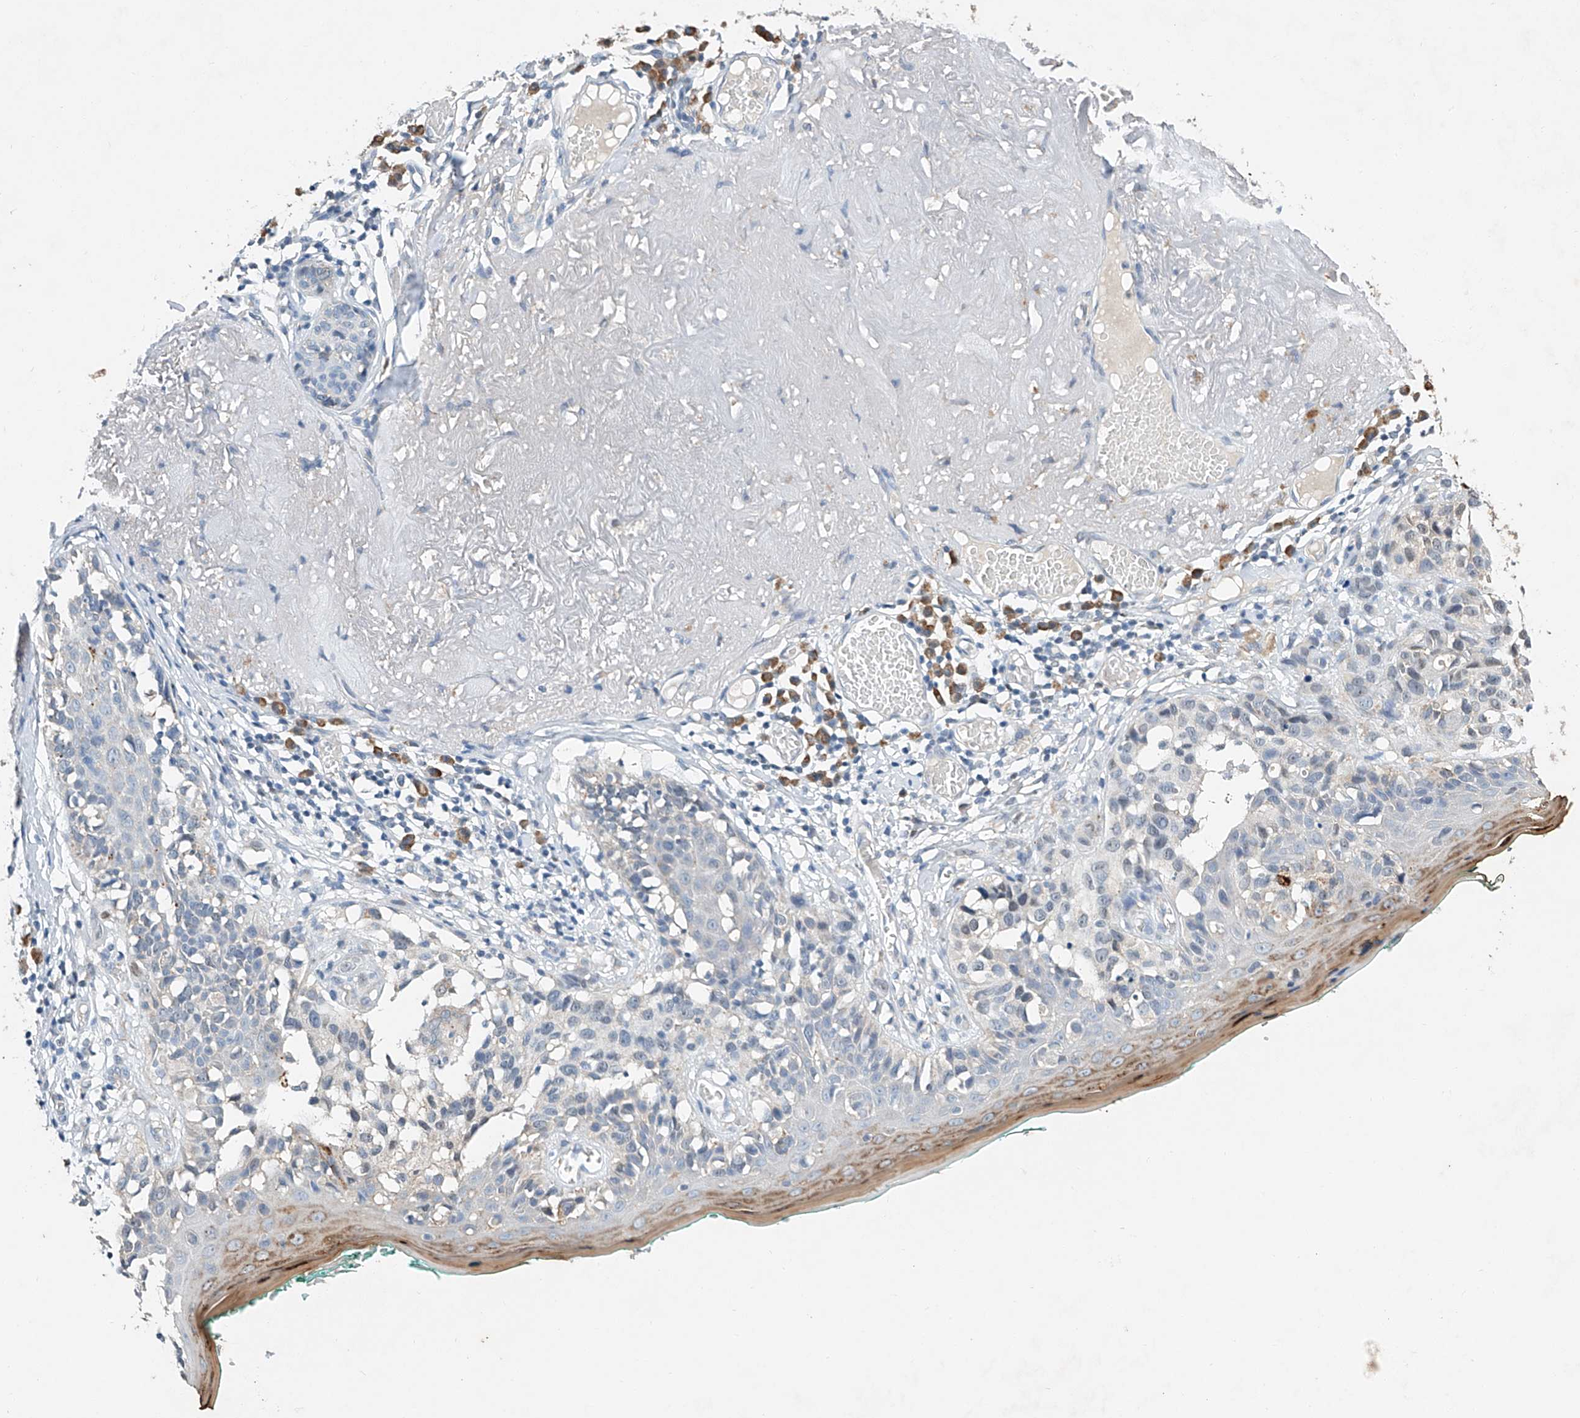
{"staining": {"intensity": "negative", "quantity": "none", "location": "none"}, "tissue": "melanoma", "cell_type": "Tumor cells", "image_type": "cancer", "snomed": [{"axis": "morphology", "description": "Malignant melanoma in situ"}, {"axis": "morphology", "description": "Malignant melanoma, NOS"}, {"axis": "topography", "description": "Skin"}], "caption": "Tumor cells are negative for brown protein staining in malignant melanoma in situ. (IHC, brightfield microscopy, high magnification).", "gene": "CTDP1", "patient": {"sex": "female", "age": 88}}